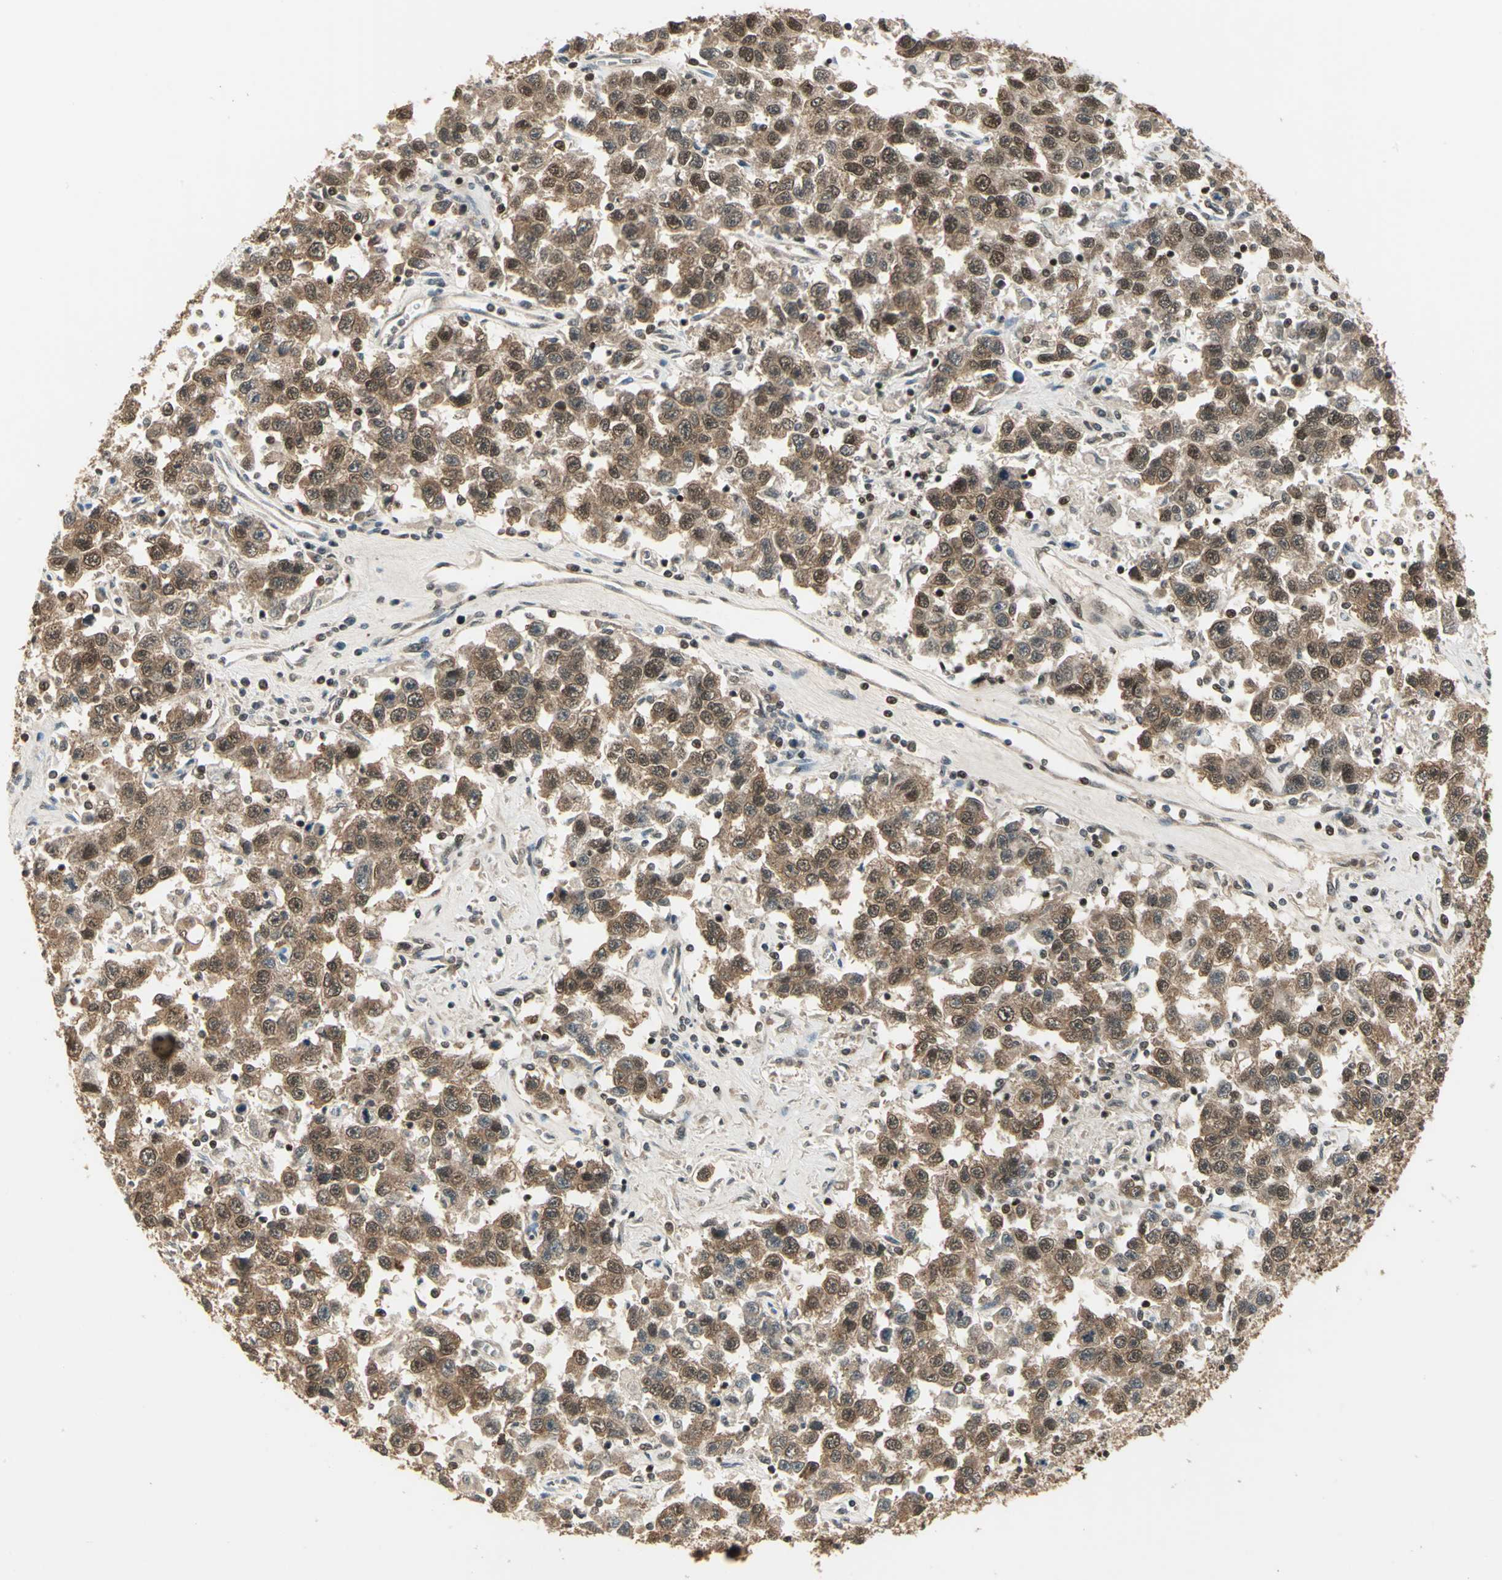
{"staining": {"intensity": "moderate", "quantity": ">75%", "location": "cytoplasmic/membranous,nuclear"}, "tissue": "testis cancer", "cell_type": "Tumor cells", "image_type": "cancer", "snomed": [{"axis": "morphology", "description": "Seminoma, NOS"}, {"axis": "topography", "description": "Testis"}], "caption": "High-power microscopy captured an immunohistochemistry image of testis cancer, revealing moderate cytoplasmic/membranous and nuclear positivity in about >75% of tumor cells.", "gene": "PSMC3", "patient": {"sex": "male", "age": 41}}